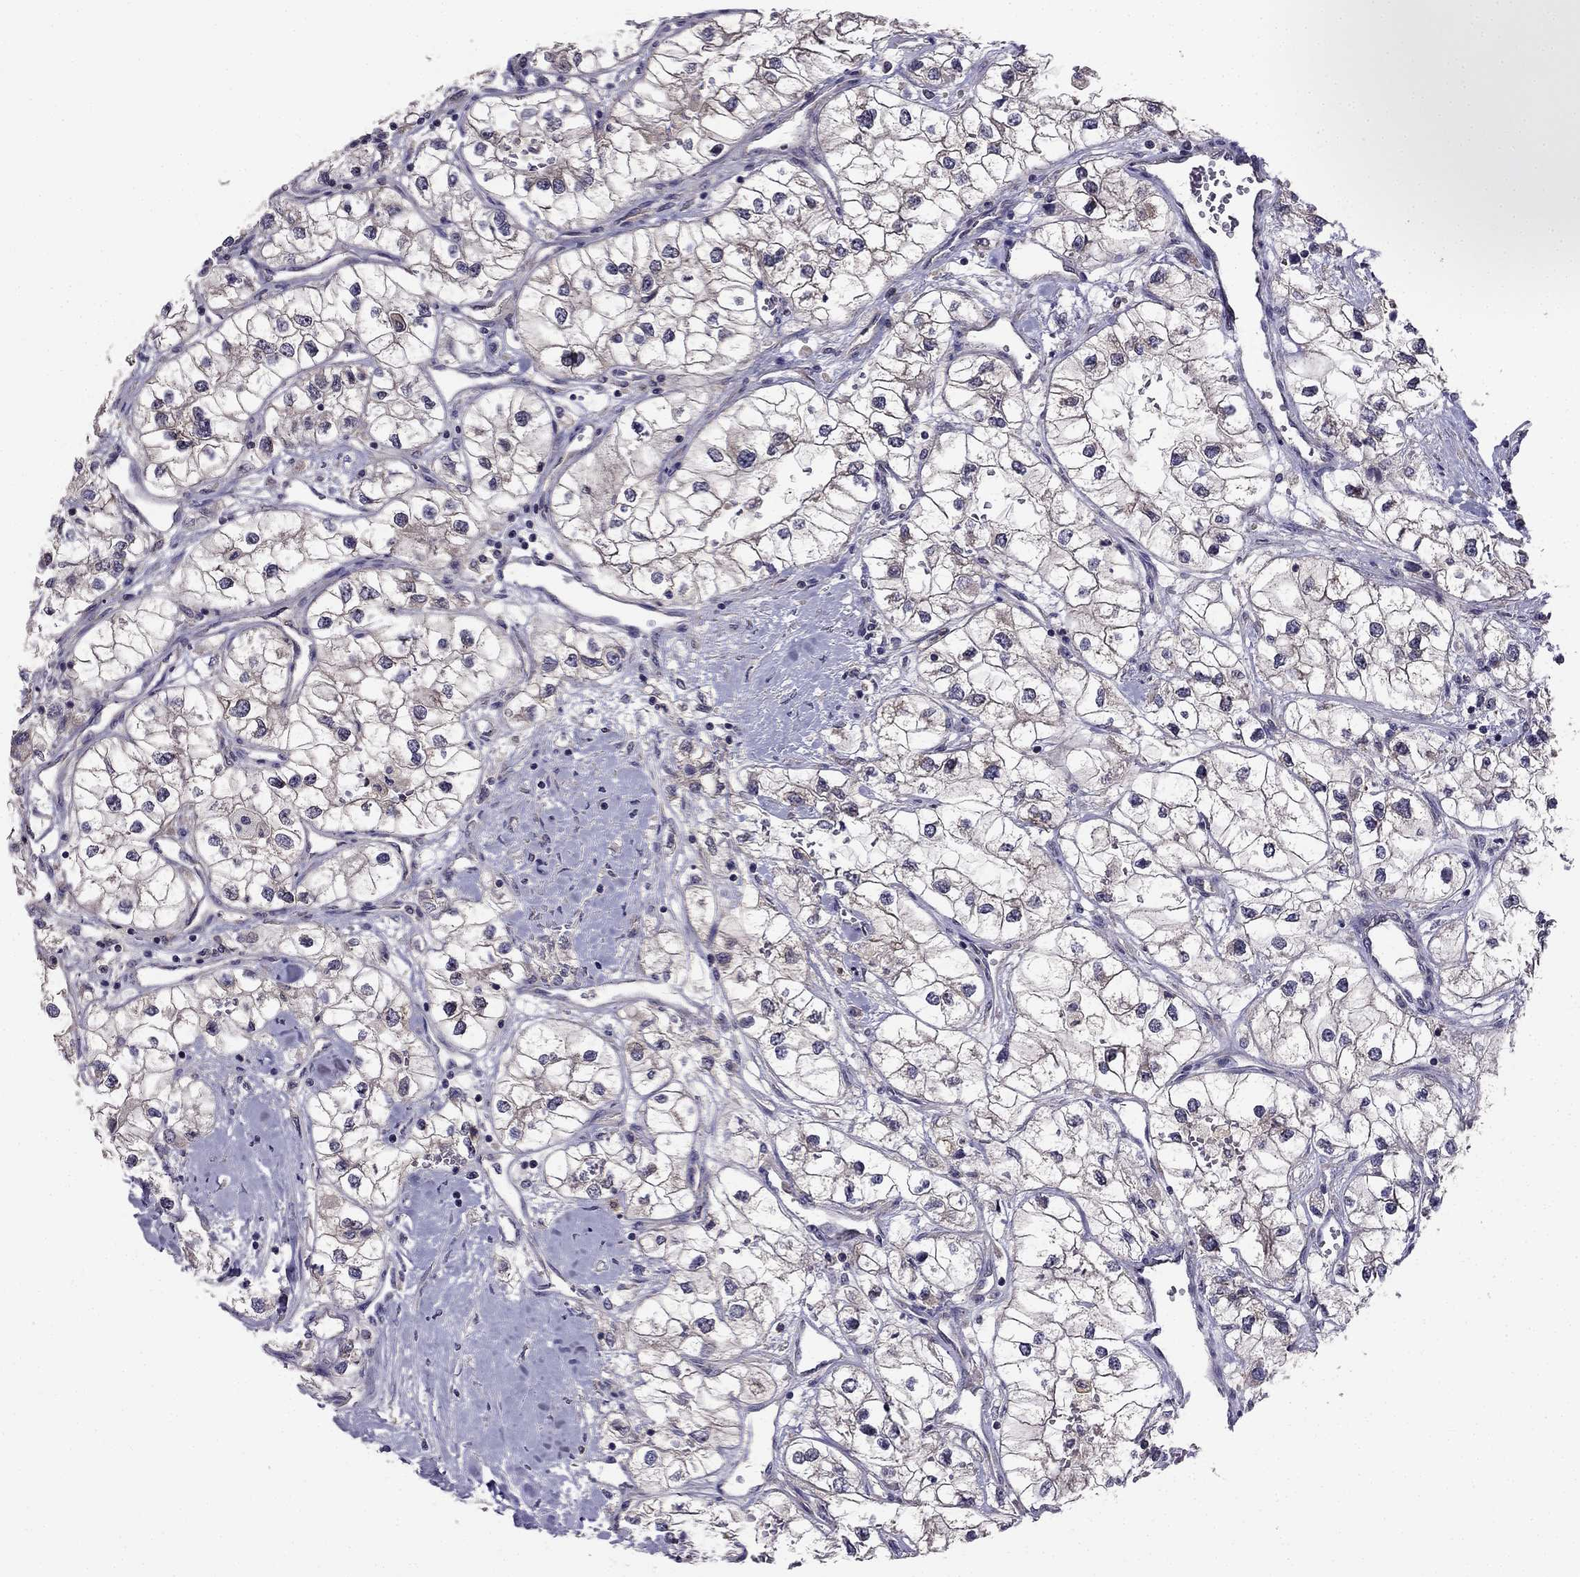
{"staining": {"intensity": "negative", "quantity": "none", "location": "none"}, "tissue": "renal cancer", "cell_type": "Tumor cells", "image_type": "cancer", "snomed": [{"axis": "morphology", "description": "Adenocarcinoma, NOS"}, {"axis": "topography", "description": "Kidney"}], "caption": "High magnification brightfield microscopy of renal cancer stained with DAB (3,3'-diaminobenzidine) (brown) and counterstained with hematoxylin (blue): tumor cells show no significant staining.", "gene": "STXBP5", "patient": {"sex": "male", "age": 59}}